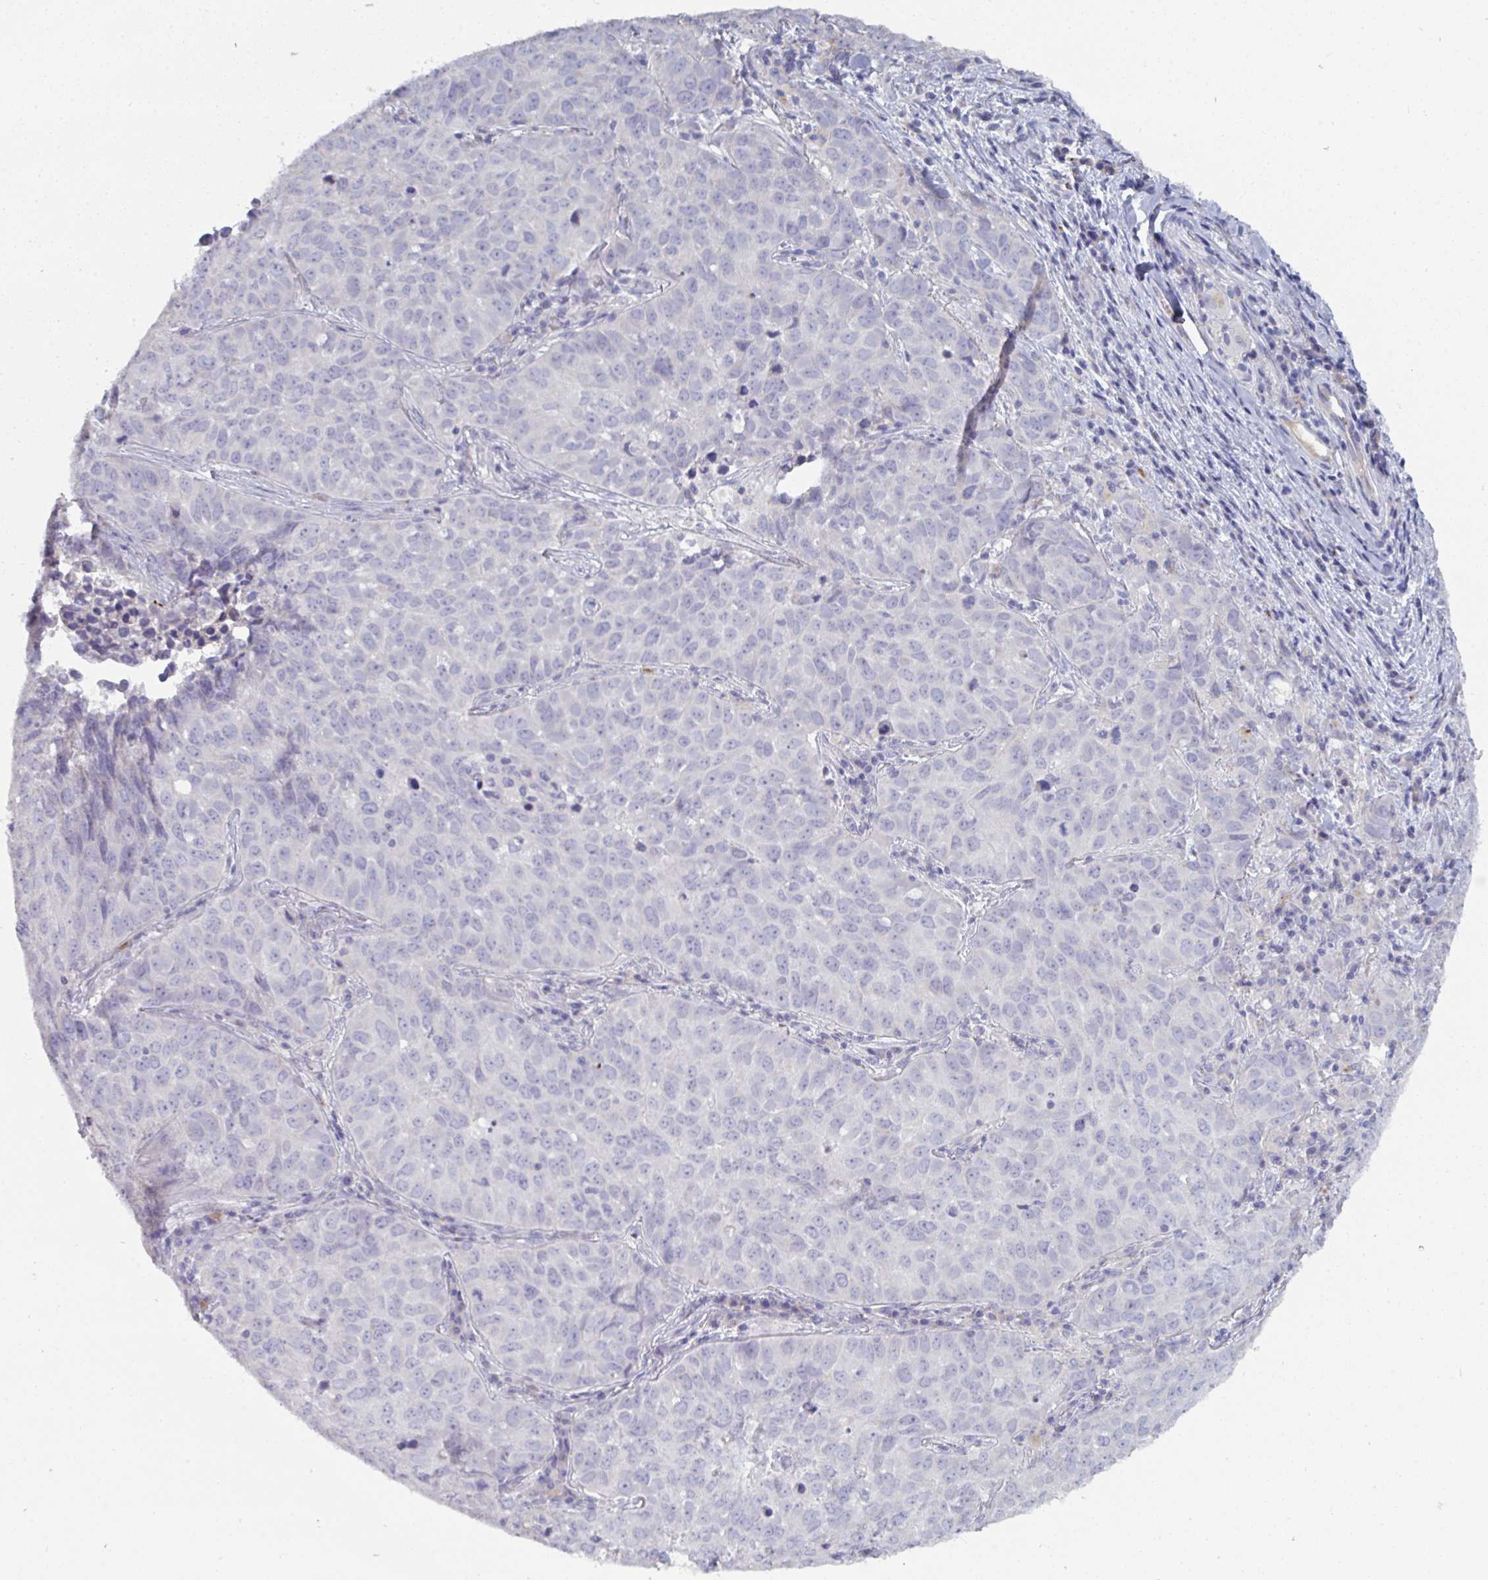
{"staining": {"intensity": "negative", "quantity": "none", "location": "none"}, "tissue": "lung cancer", "cell_type": "Tumor cells", "image_type": "cancer", "snomed": [{"axis": "morphology", "description": "Adenocarcinoma, NOS"}, {"axis": "topography", "description": "Lung"}], "caption": "This is an immunohistochemistry (IHC) histopathology image of lung cancer (adenocarcinoma). There is no positivity in tumor cells.", "gene": "HGFAC", "patient": {"sex": "female", "age": 50}}